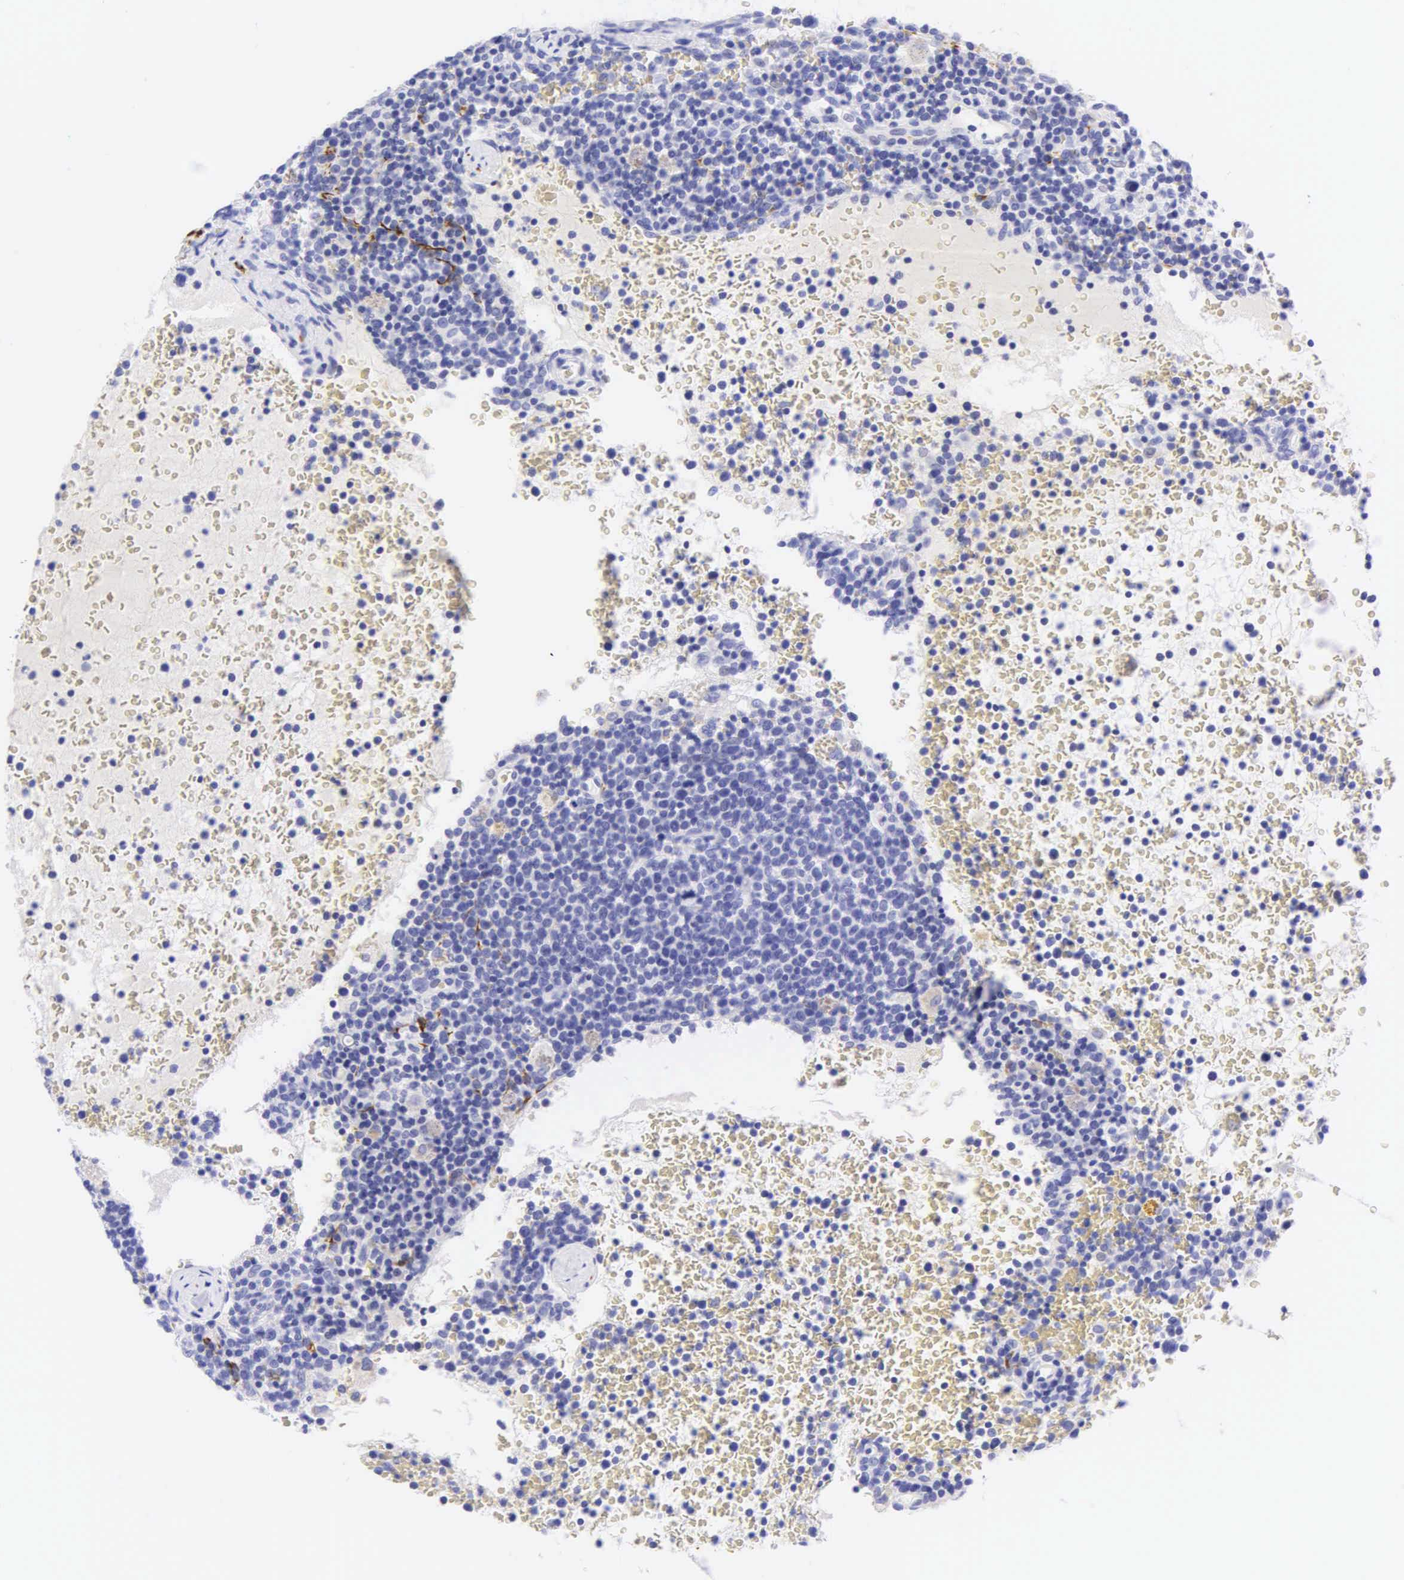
{"staining": {"intensity": "negative", "quantity": "none", "location": "none"}, "tissue": "lymphoma", "cell_type": "Tumor cells", "image_type": "cancer", "snomed": [{"axis": "morphology", "description": "Malignant lymphoma, non-Hodgkin's type, High grade"}, {"axis": "topography", "description": "Lymph node"}], "caption": "The histopathology image exhibits no significant positivity in tumor cells of lymphoma.", "gene": "DES", "patient": {"sex": "female", "age": 76}}